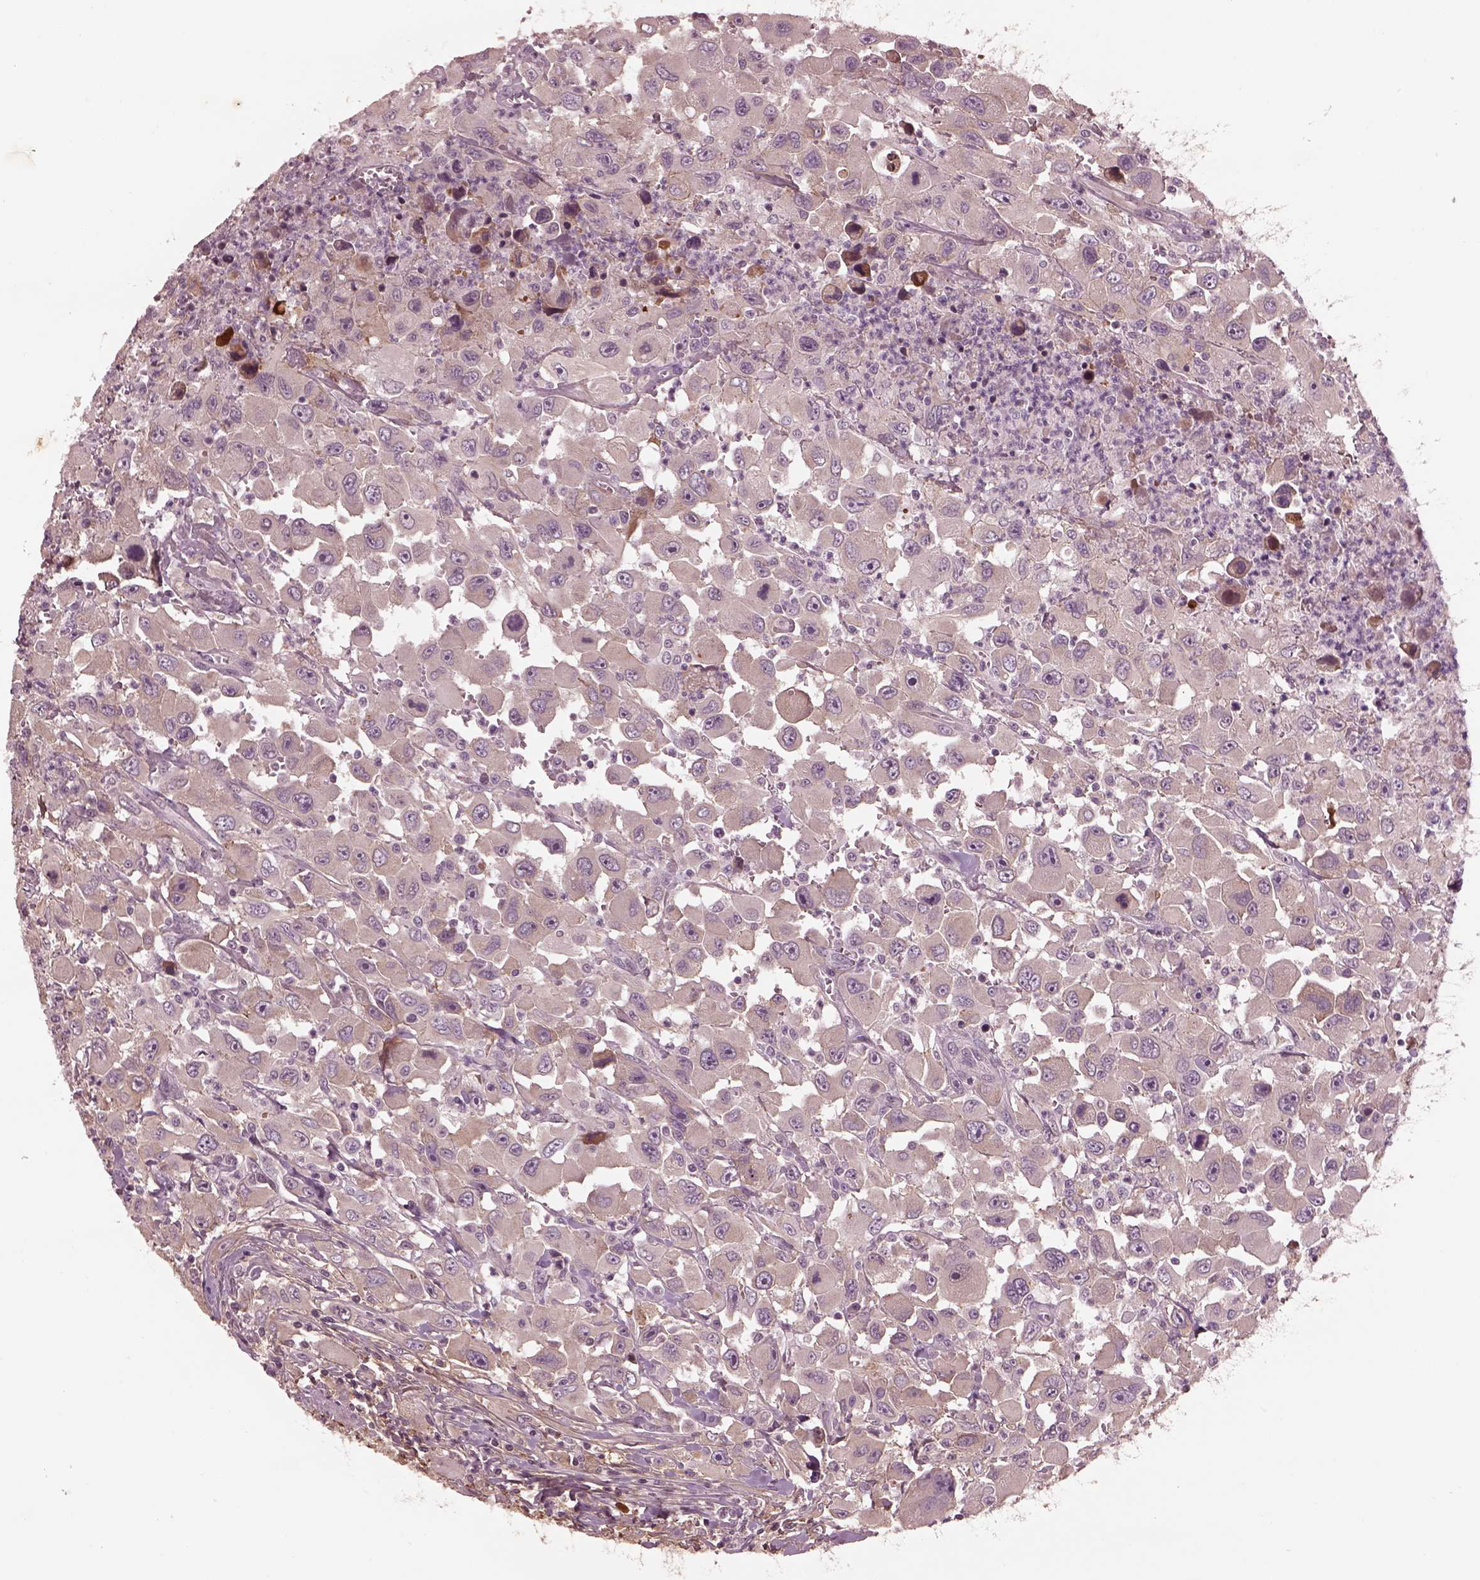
{"staining": {"intensity": "negative", "quantity": "none", "location": "none"}, "tissue": "head and neck cancer", "cell_type": "Tumor cells", "image_type": "cancer", "snomed": [{"axis": "morphology", "description": "Squamous cell carcinoma, NOS"}, {"axis": "morphology", "description": "Squamous cell carcinoma, metastatic, NOS"}, {"axis": "topography", "description": "Oral tissue"}, {"axis": "topography", "description": "Head-Neck"}], "caption": "High magnification brightfield microscopy of head and neck cancer (squamous cell carcinoma) stained with DAB (brown) and counterstained with hematoxylin (blue): tumor cells show no significant positivity.", "gene": "EFEMP1", "patient": {"sex": "female", "age": 85}}